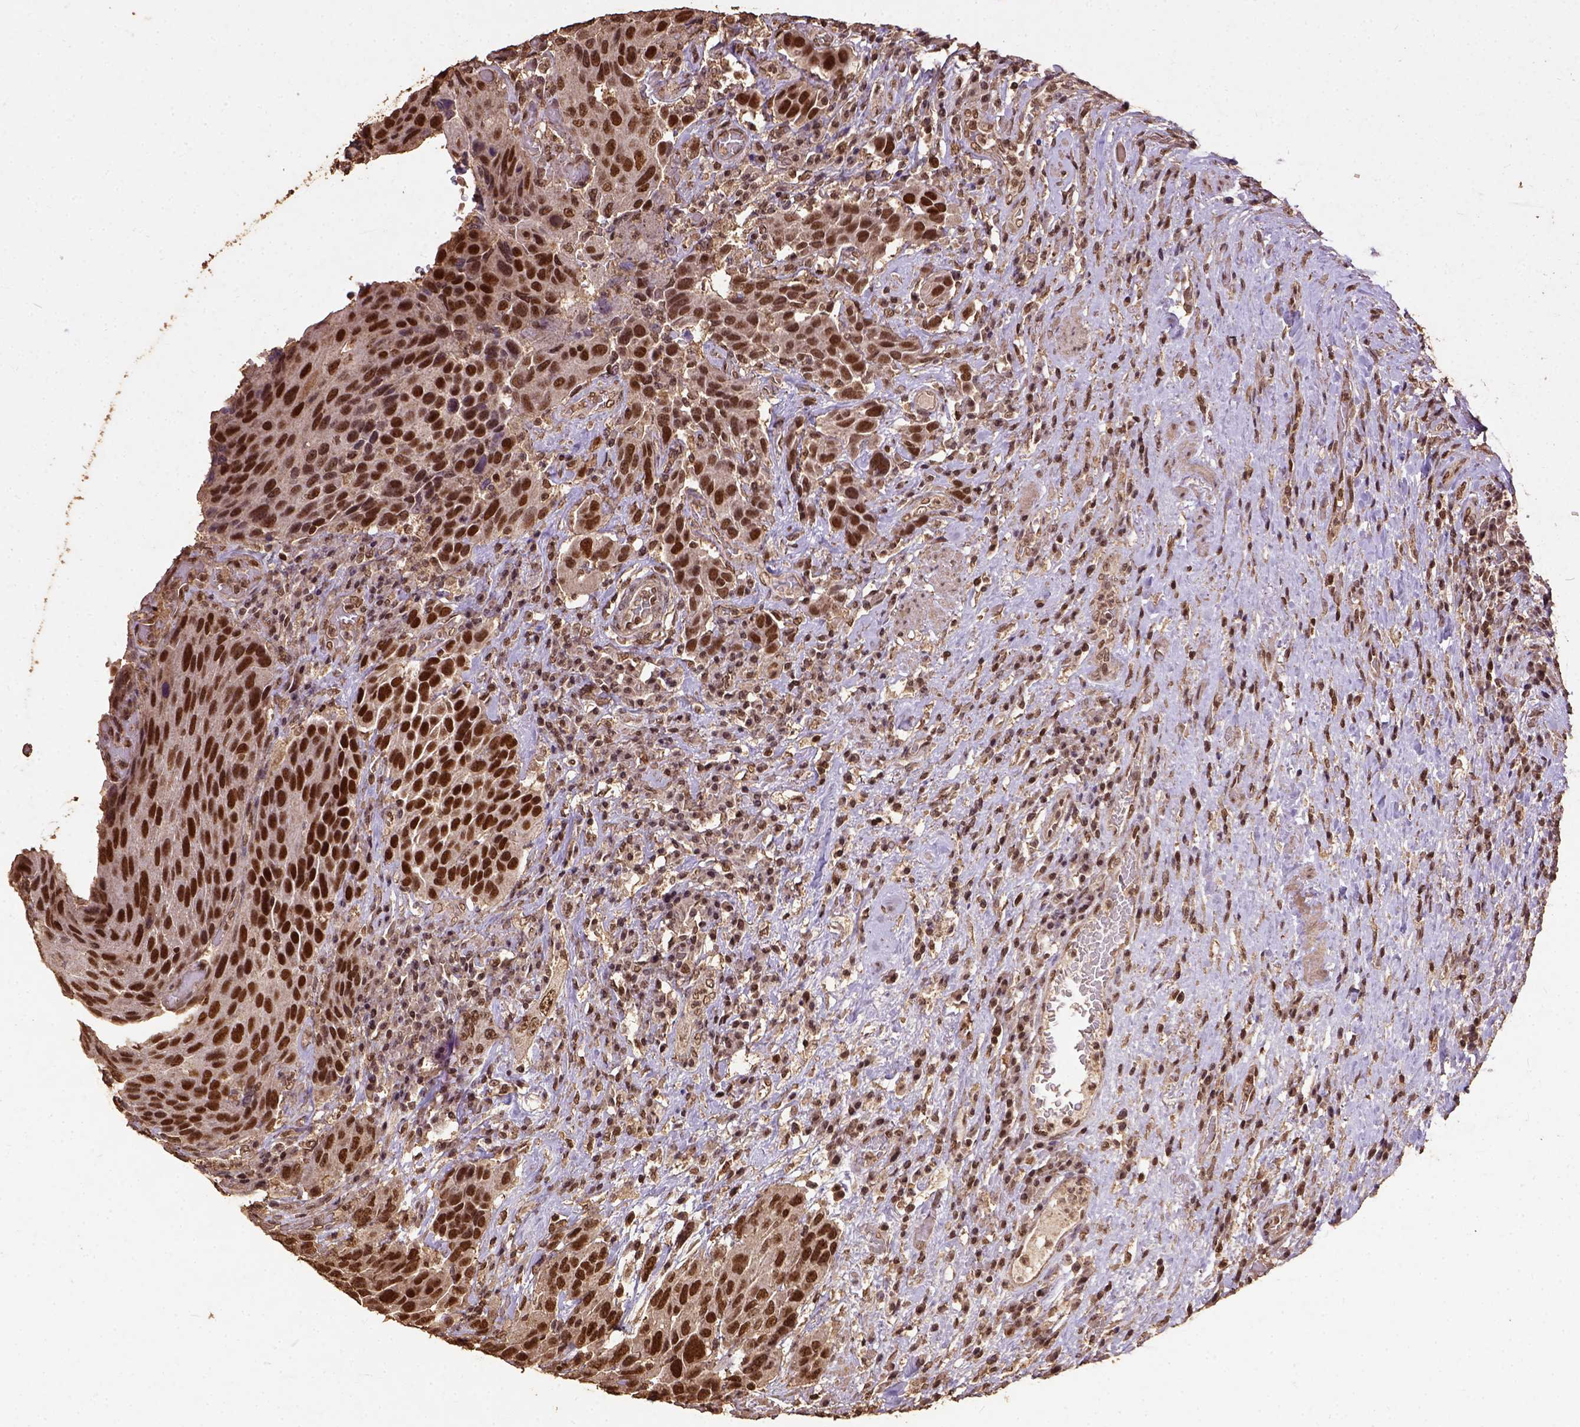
{"staining": {"intensity": "strong", "quantity": ">75%", "location": "nuclear"}, "tissue": "urothelial cancer", "cell_type": "Tumor cells", "image_type": "cancer", "snomed": [{"axis": "morphology", "description": "Urothelial carcinoma, High grade"}, {"axis": "topography", "description": "Urinary bladder"}], "caption": "Immunohistochemistry staining of urothelial carcinoma (high-grade), which demonstrates high levels of strong nuclear expression in about >75% of tumor cells indicating strong nuclear protein expression. The staining was performed using DAB (brown) for protein detection and nuclei were counterstained in hematoxylin (blue).", "gene": "NACC1", "patient": {"sex": "female", "age": 70}}